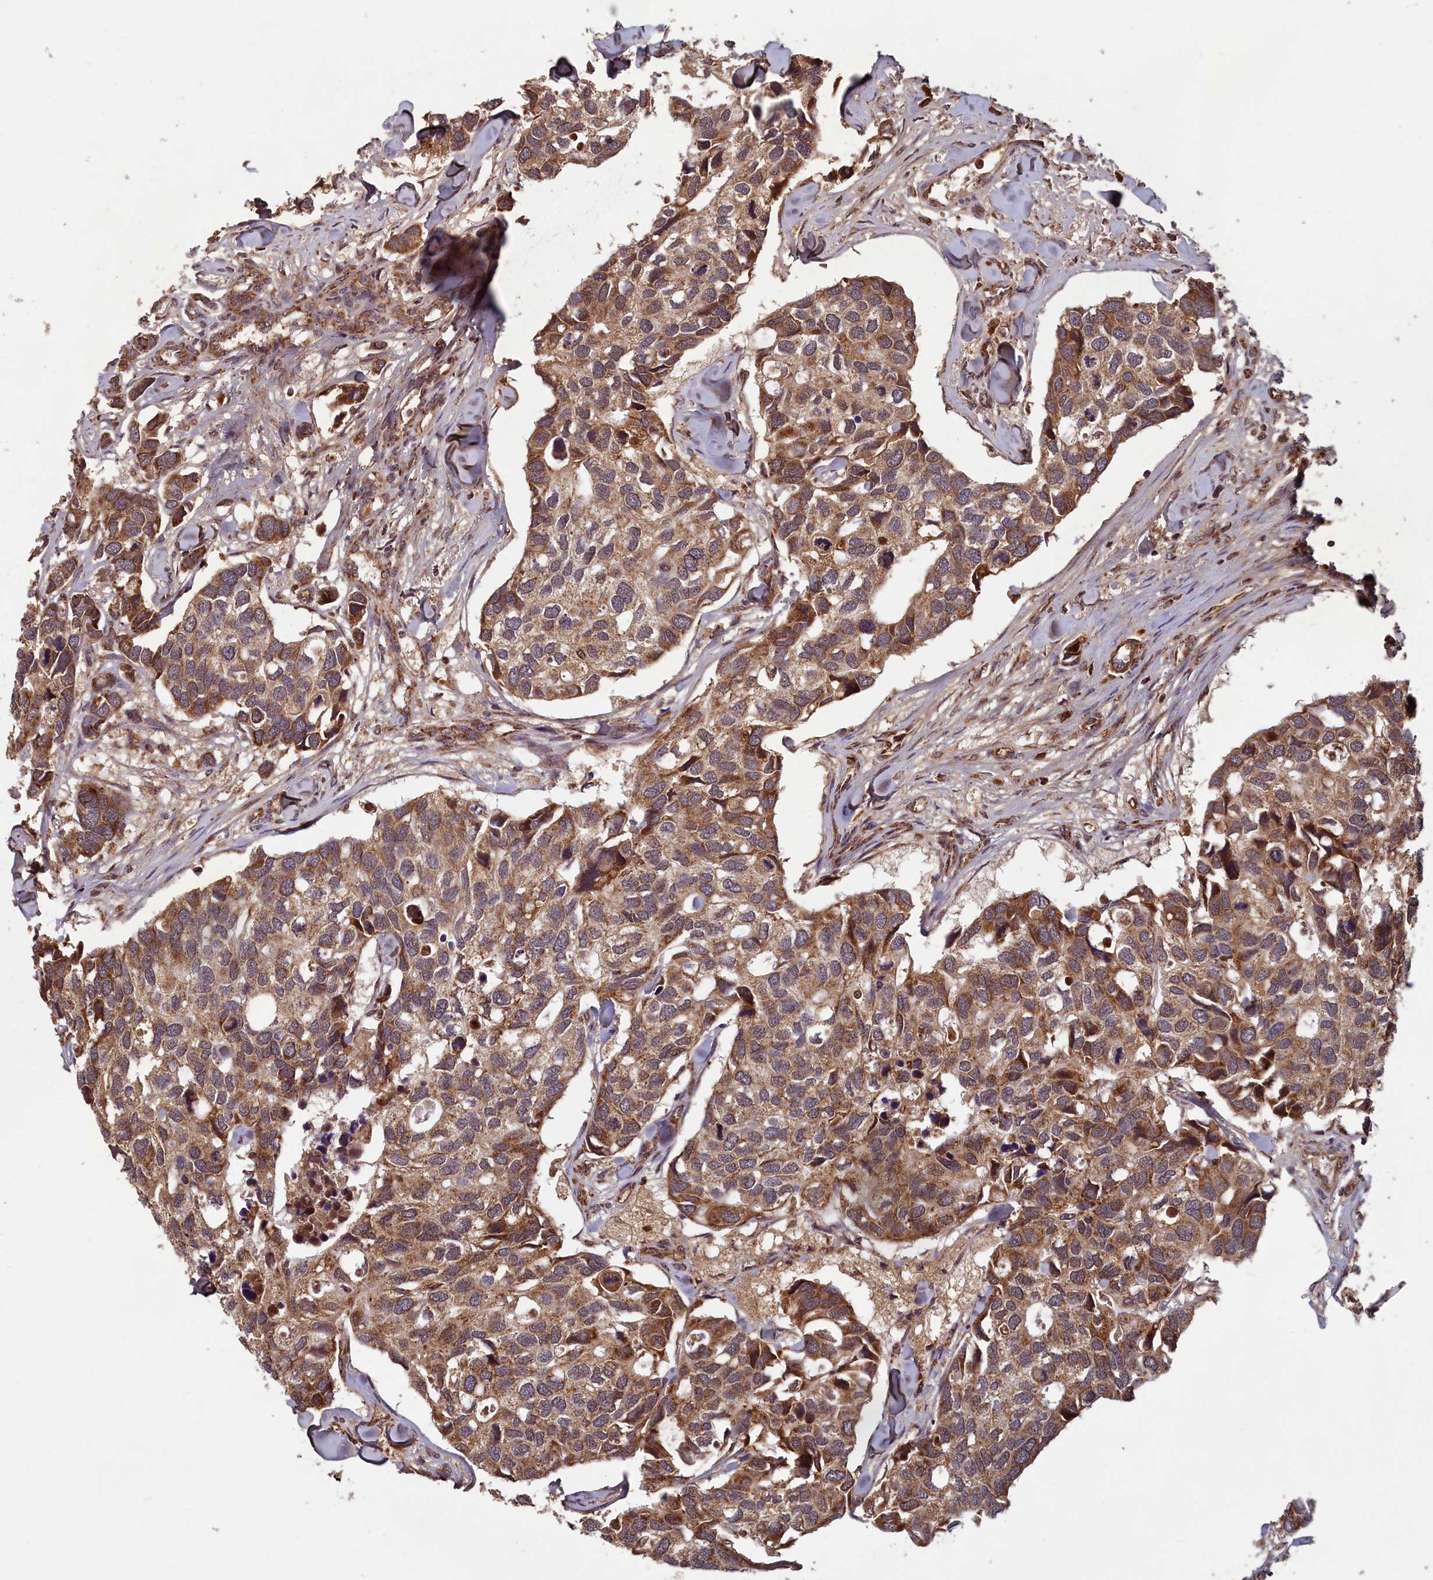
{"staining": {"intensity": "moderate", "quantity": ">75%", "location": "cytoplasmic/membranous"}, "tissue": "breast cancer", "cell_type": "Tumor cells", "image_type": "cancer", "snomed": [{"axis": "morphology", "description": "Duct carcinoma"}, {"axis": "topography", "description": "Breast"}], "caption": "Intraductal carcinoma (breast) stained for a protein (brown) shows moderate cytoplasmic/membranous positive expression in about >75% of tumor cells.", "gene": "CCDC15", "patient": {"sex": "female", "age": 83}}